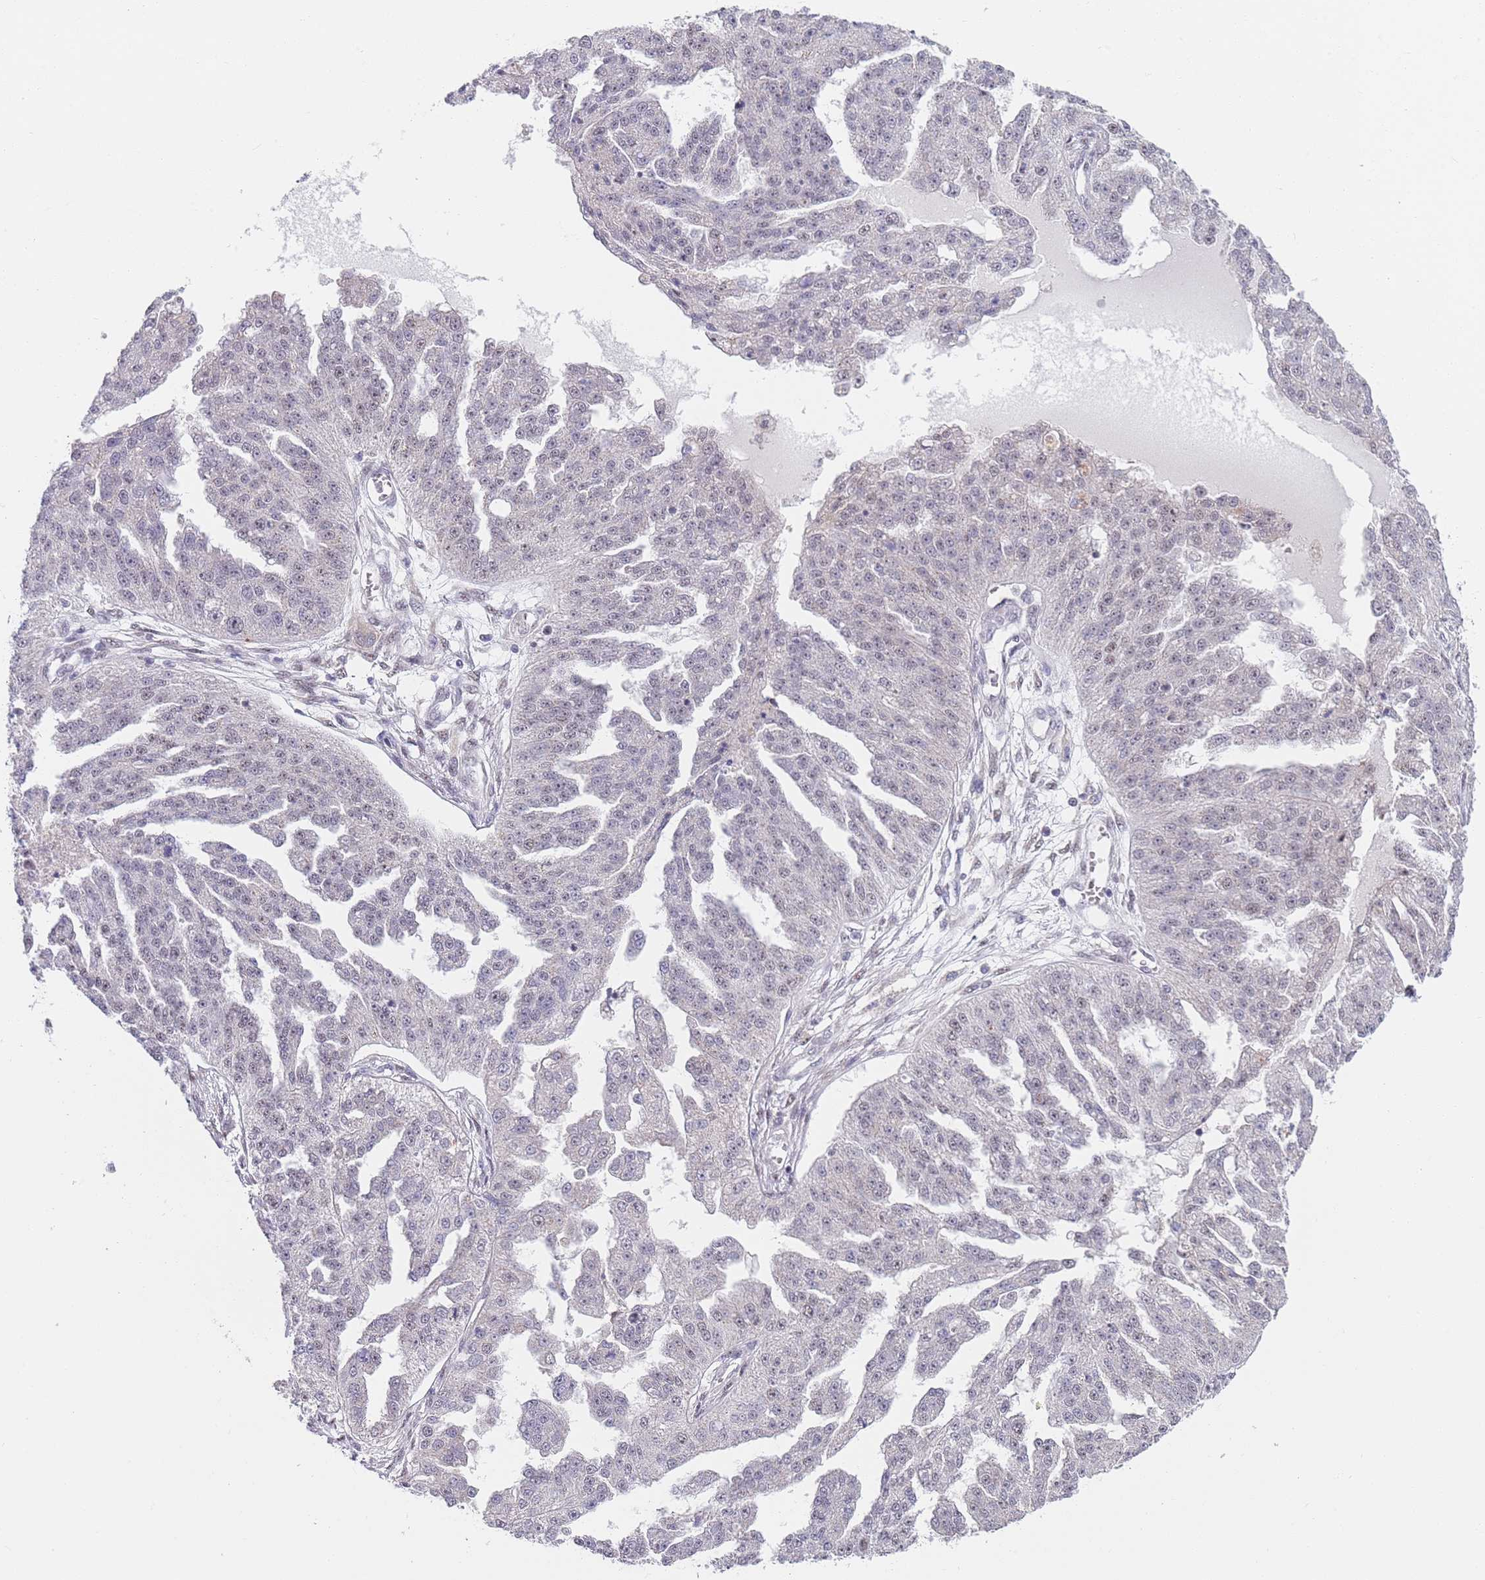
{"staining": {"intensity": "weak", "quantity": "<25%", "location": "nuclear"}, "tissue": "ovarian cancer", "cell_type": "Tumor cells", "image_type": "cancer", "snomed": [{"axis": "morphology", "description": "Cystadenocarcinoma, serous, NOS"}, {"axis": "topography", "description": "Ovary"}], "caption": "Tumor cells are negative for protein expression in human serous cystadenocarcinoma (ovarian).", "gene": "PLCL2", "patient": {"sex": "female", "age": 58}}